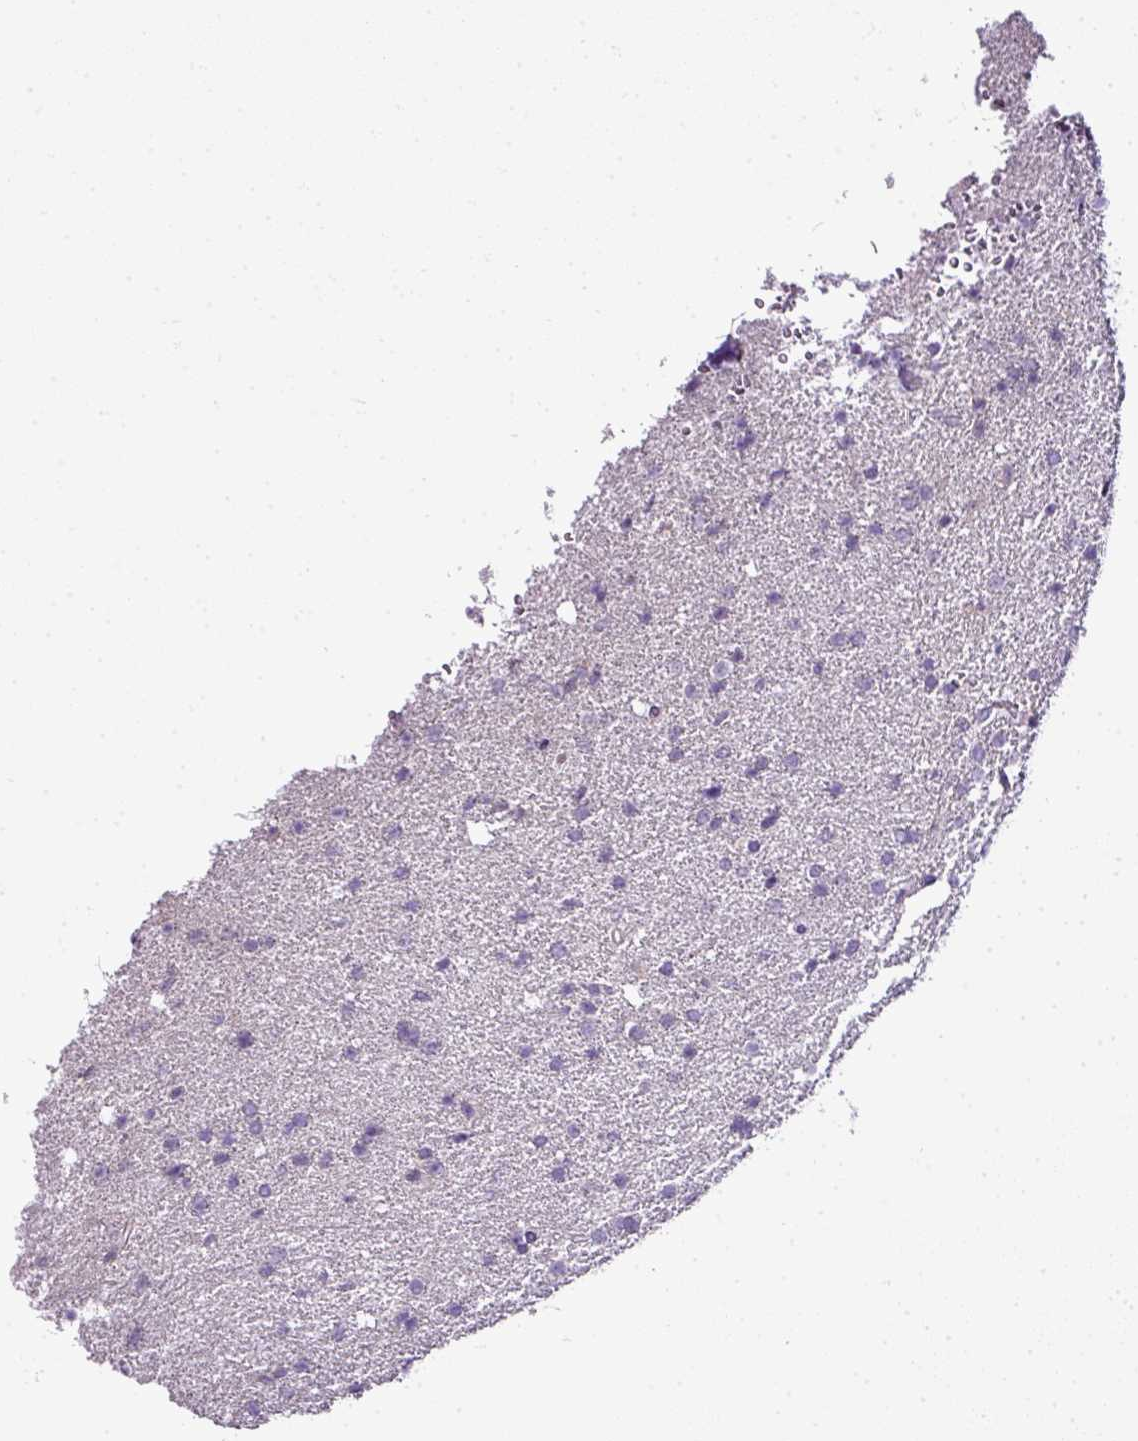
{"staining": {"intensity": "negative", "quantity": "none", "location": "none"}, "tissue": "glioma", "cell_type": "Tumor cells", "image_type": "cancer", "snomed": [{"axis": "morphology", "description": "Glioma, malignant, High grade"}, {"axis": "topography", "description": "Brain"}], "caption": "Histopathology image shows no protein positivity in tumor cells of malignant glioma (high-grade) tissue. (DAB immunohistochemistry, high magnification).", "gene": "TEX30", "patient": {"sex": "male", "age": 72}}